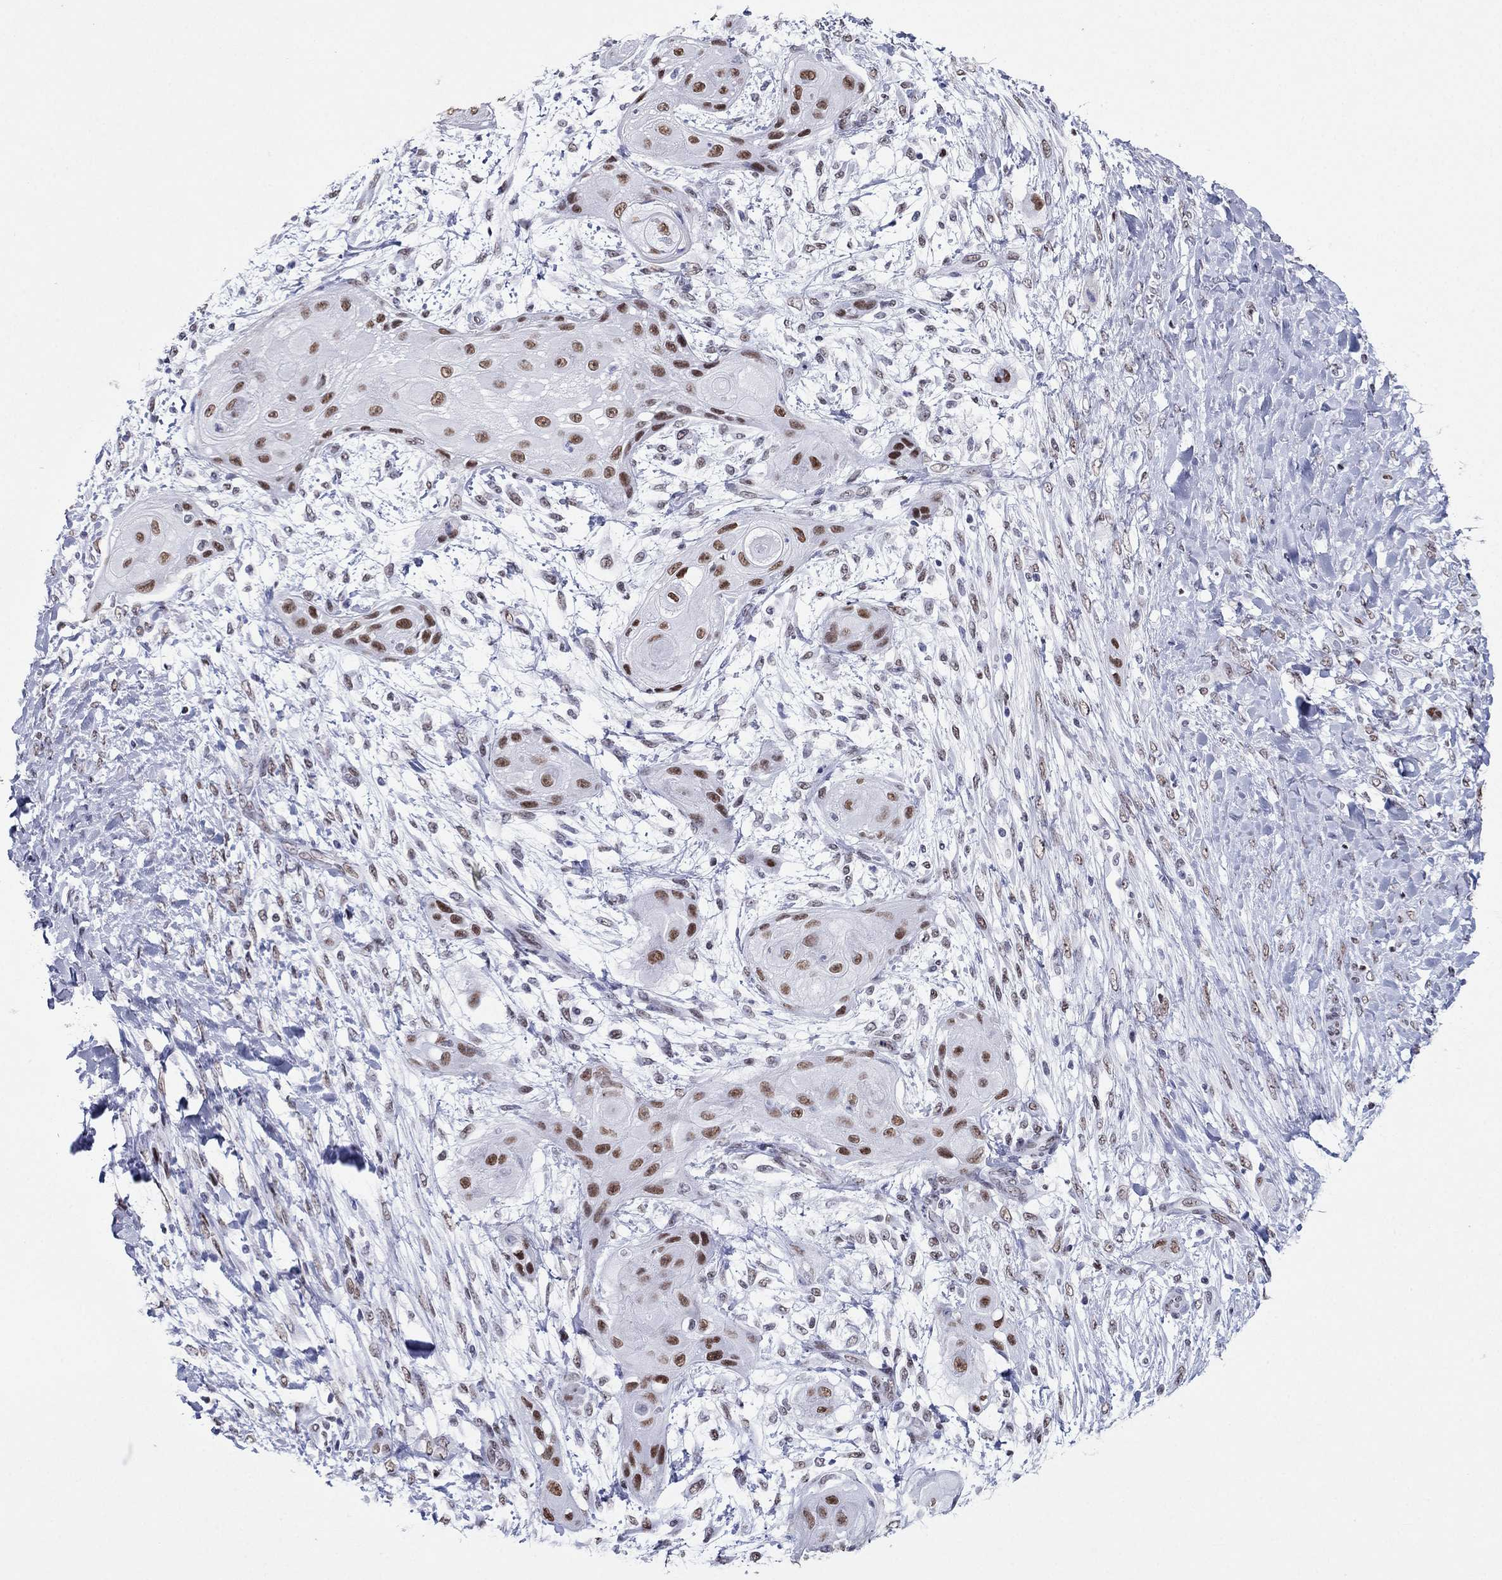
{"staining": {"intensity": "strong", "quantity": ">75%", "location": "nuclear"}, "tissue": "skin cancer", "cell_type": "Tumor cells", "image_type": "cancer", "snomed": [{"axis": "morphology", "description": "Squamous cell carcinoma, NOS"}, {"axis": "topography", "description": "Skin"}], "caption": "Protein positivity by IHC reveals strong nuclear staining in approximately >75% of tumor cells in skin cancer.", "gene": "PPM1G", "patient": {"sex": "male", "age": 62}}